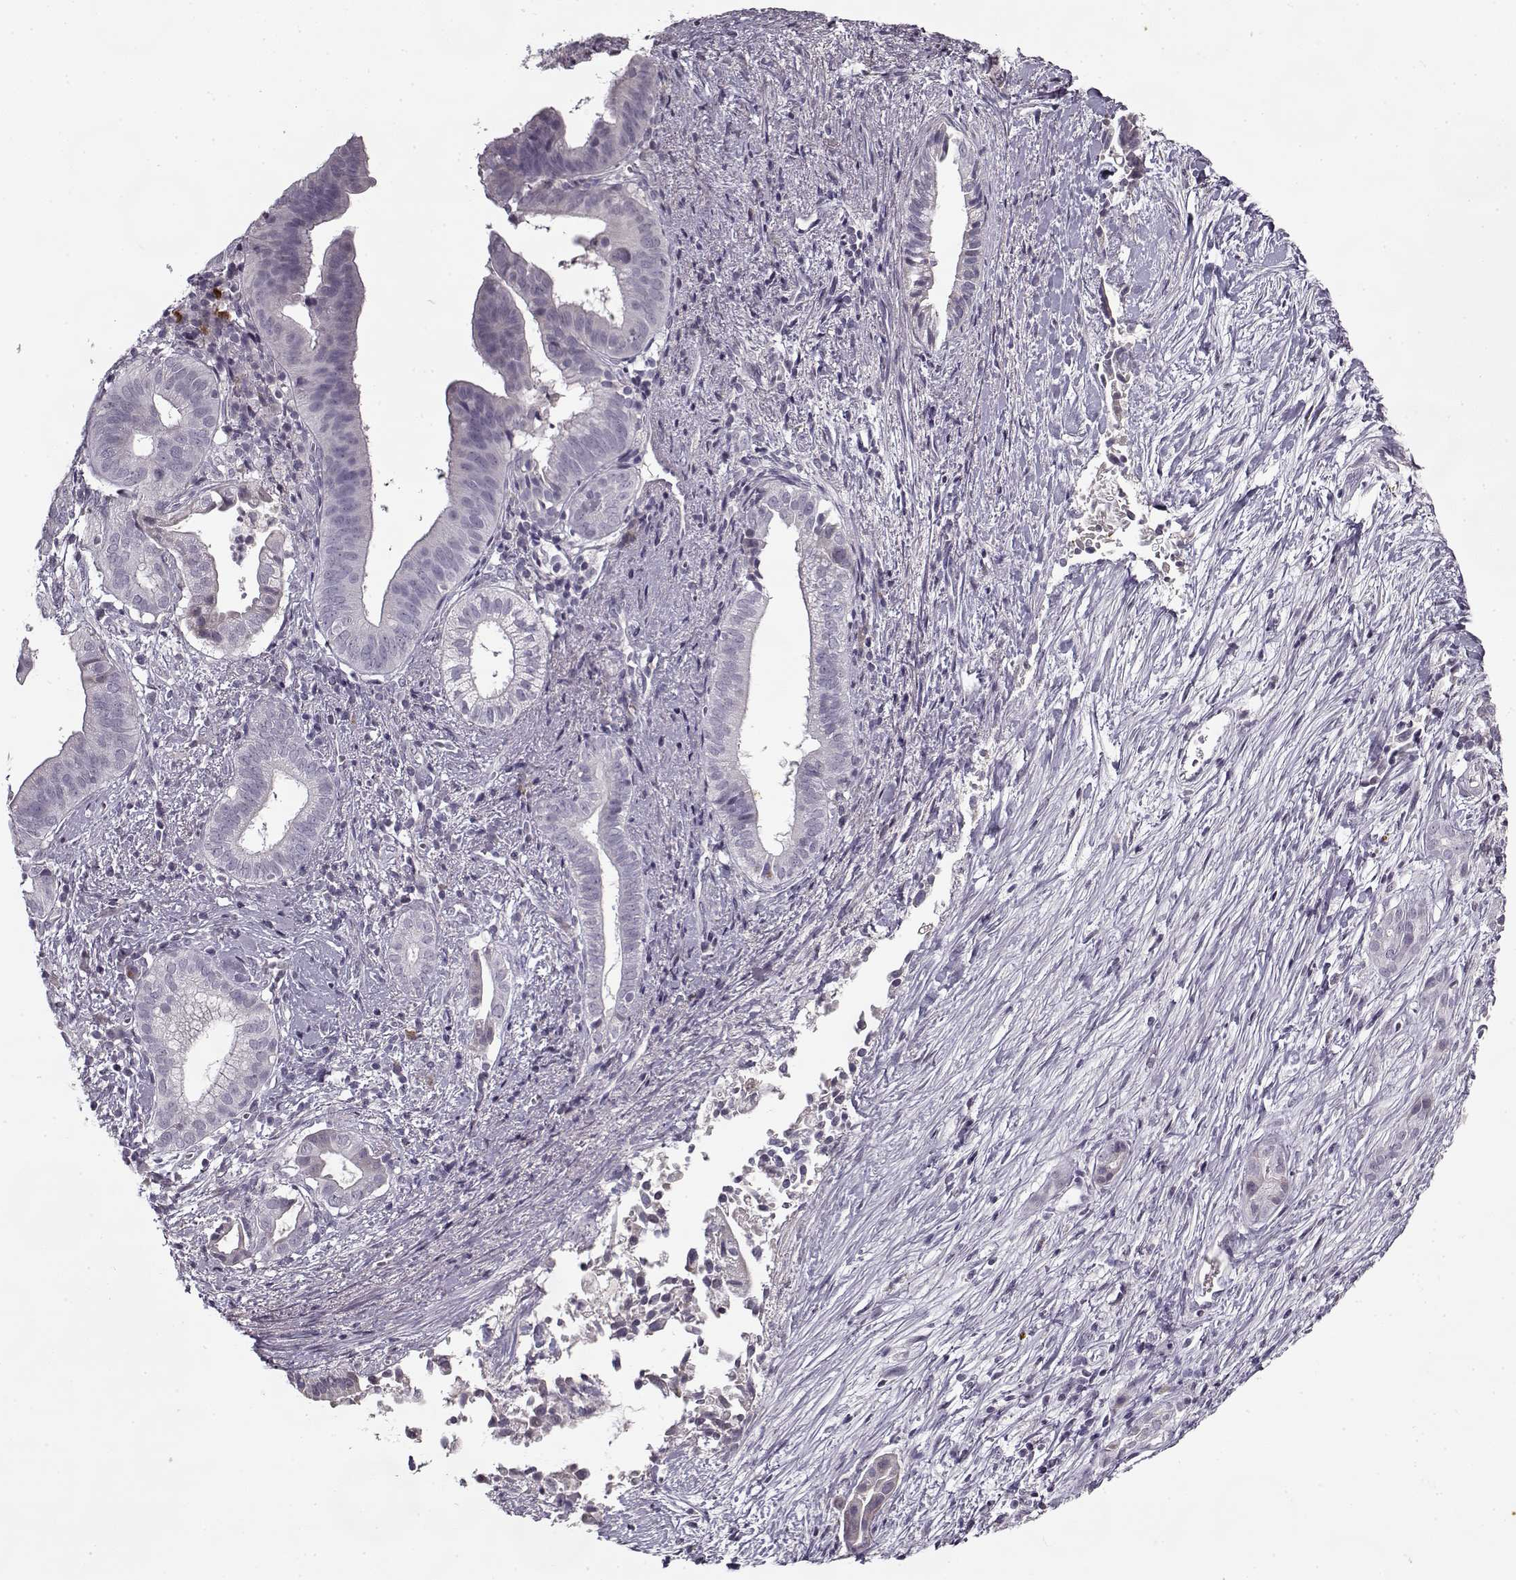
{"staining": {"intensity": "negative", "quantity": "none", "location": "none"}, "tissue": "pancreatic cancer", "cell_type": "Tumor cells", "image_type": "cancer", "snomed": [{"axis": "morphology", "description": "Adenocarcinoma, NOS"}, {"axis": "topography", "description": "Pancreas"}], "caption": "The image displays no significant positivity in tumor cells of pancreatic cancer.", "gene": "KRT9", "patient": {"sex": "male", "age": 61}}